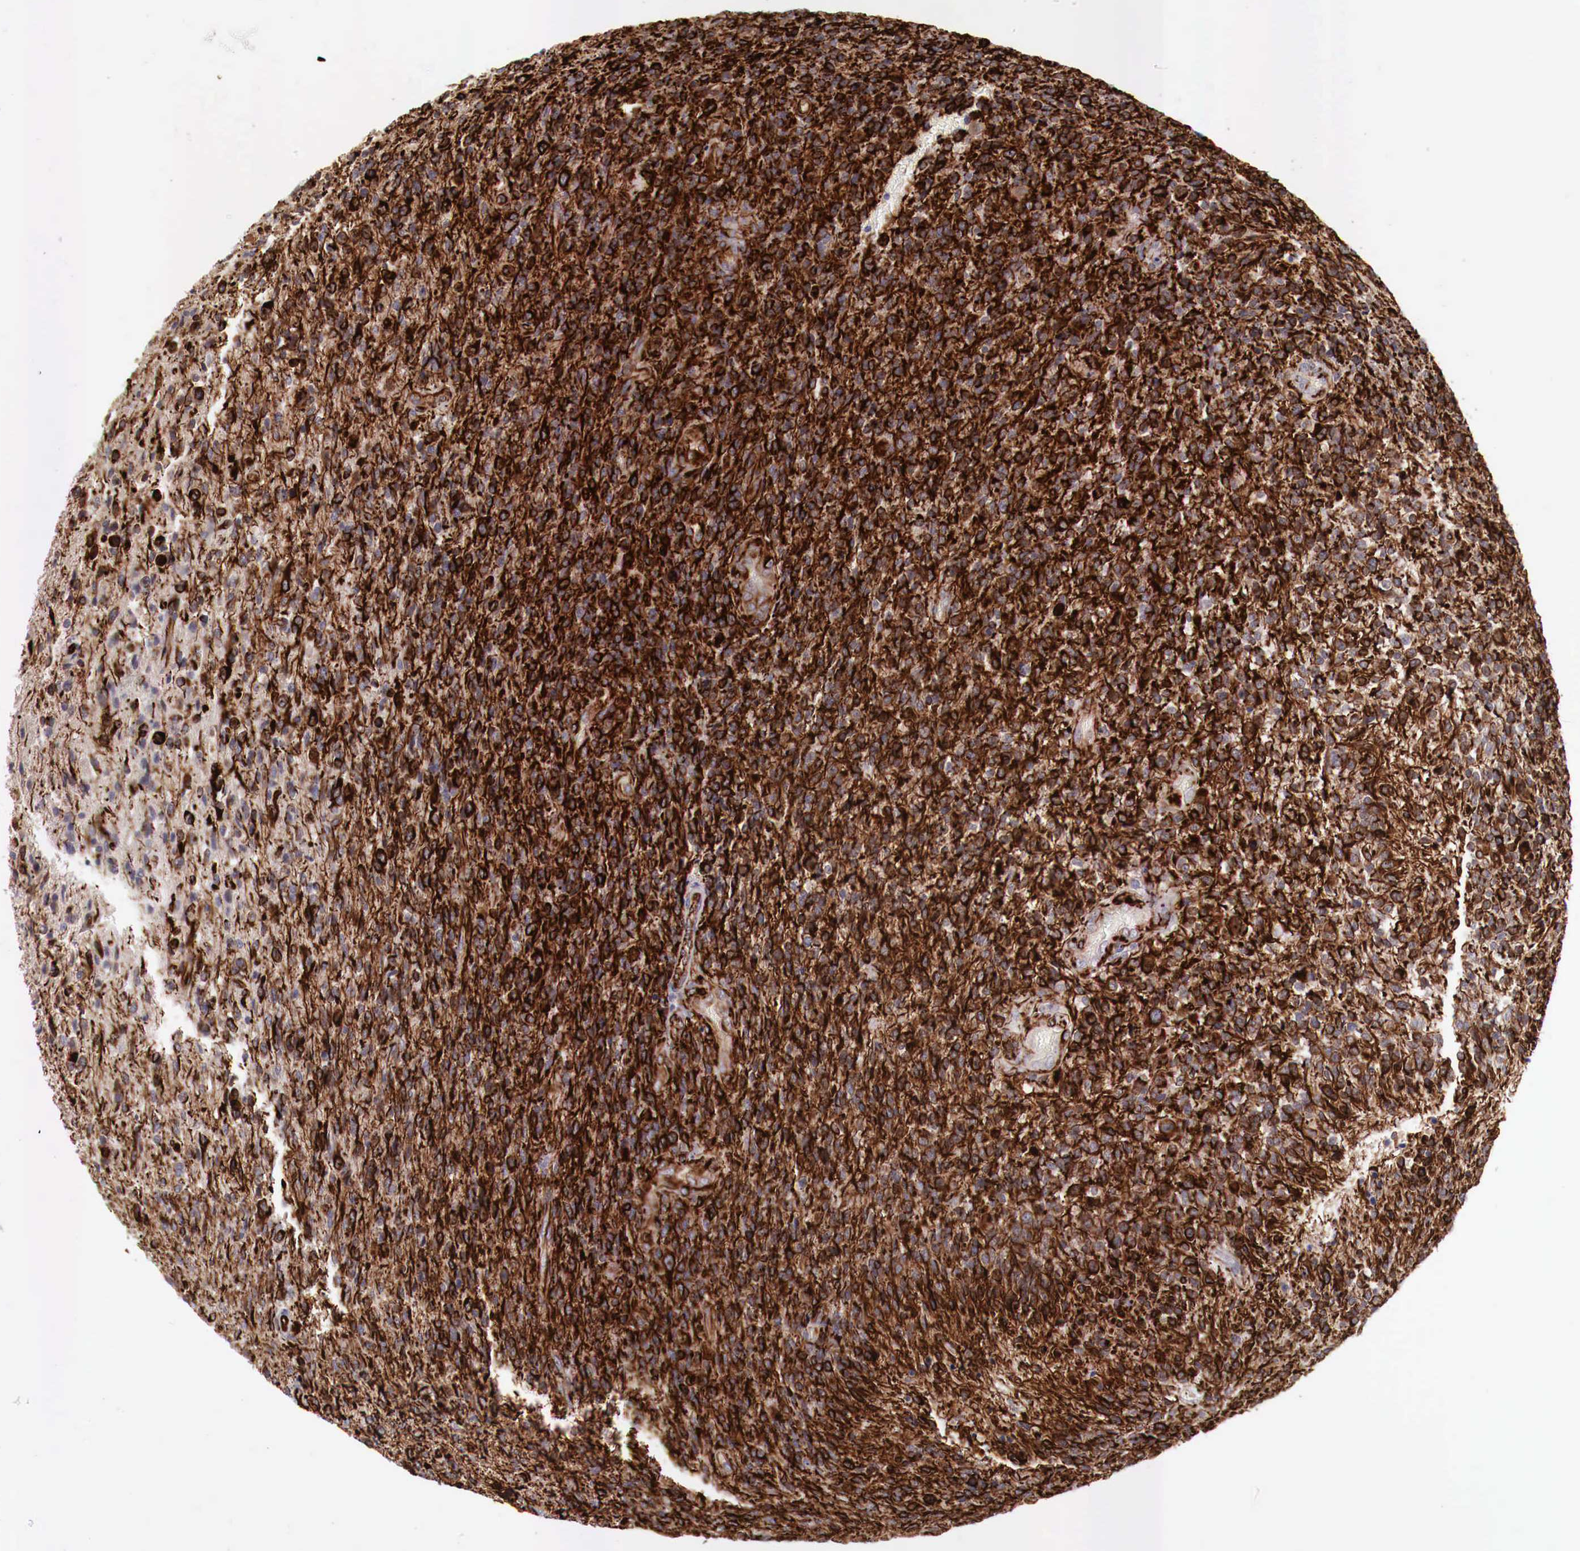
{"staining": {"intensity": "strong", "quantity": ">75%", "location": "cytoplasmic/membranous"}, "tissue": "glioma", "cell_type": "Tumor cells", "image_type": "cancer", "snomed": [{"axis": "morphology", "description": "Glioma, malignant, High grade"}, {"axis": "topography", "description": "Brain"}], "caption": "IHC (DAB (3,3'-diaminobenzidine)) staining of glioma exhibits strong cytoplasmic/membranous protein staining in about >75% of tumor cells. (DAB (3,3'-diaminobenzidine) IHC, brown staining for protein, blue staining for nuclei).", "gene": "WT1", "patient": {"sex": "male", "age": 36}}